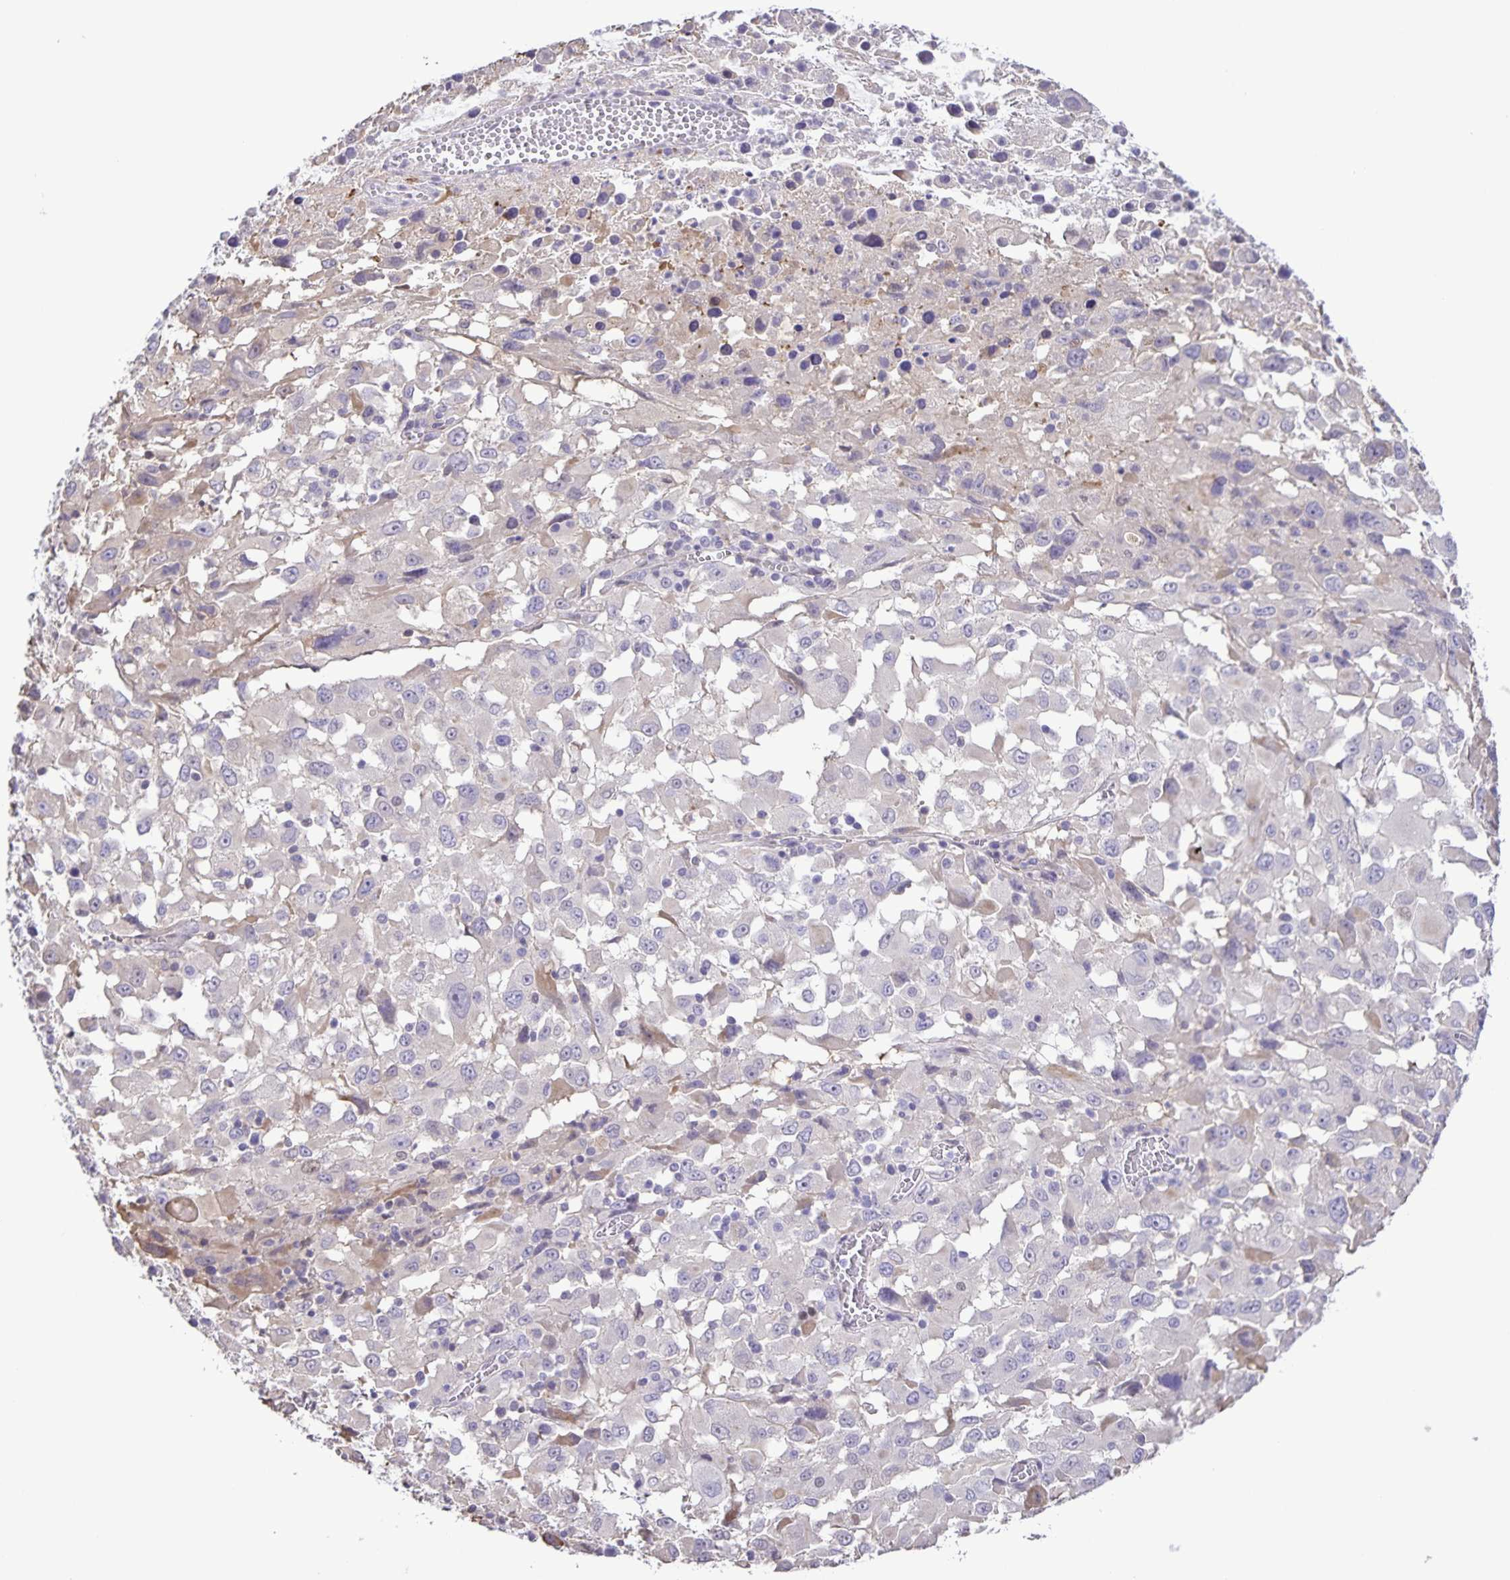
{"staining": {"intensity": "negative", "quantity": "none", "location": "none"}, "tissue": "melanoma", "cell_type": "Tumor cells", "image_type": "cancer", "snomed": [{"axis": "morphology", "description": "Malignant melanoma, Metastatic site"}, {"axis": "topography", "description": "Soft tissue"}], "caption": "Histopathology image shows no significant protein positivity in tumor cells of malignant melanoma (metastatic site).", "gene": "ONECUT2", "patient": {"sex": "male", "age": 50}}